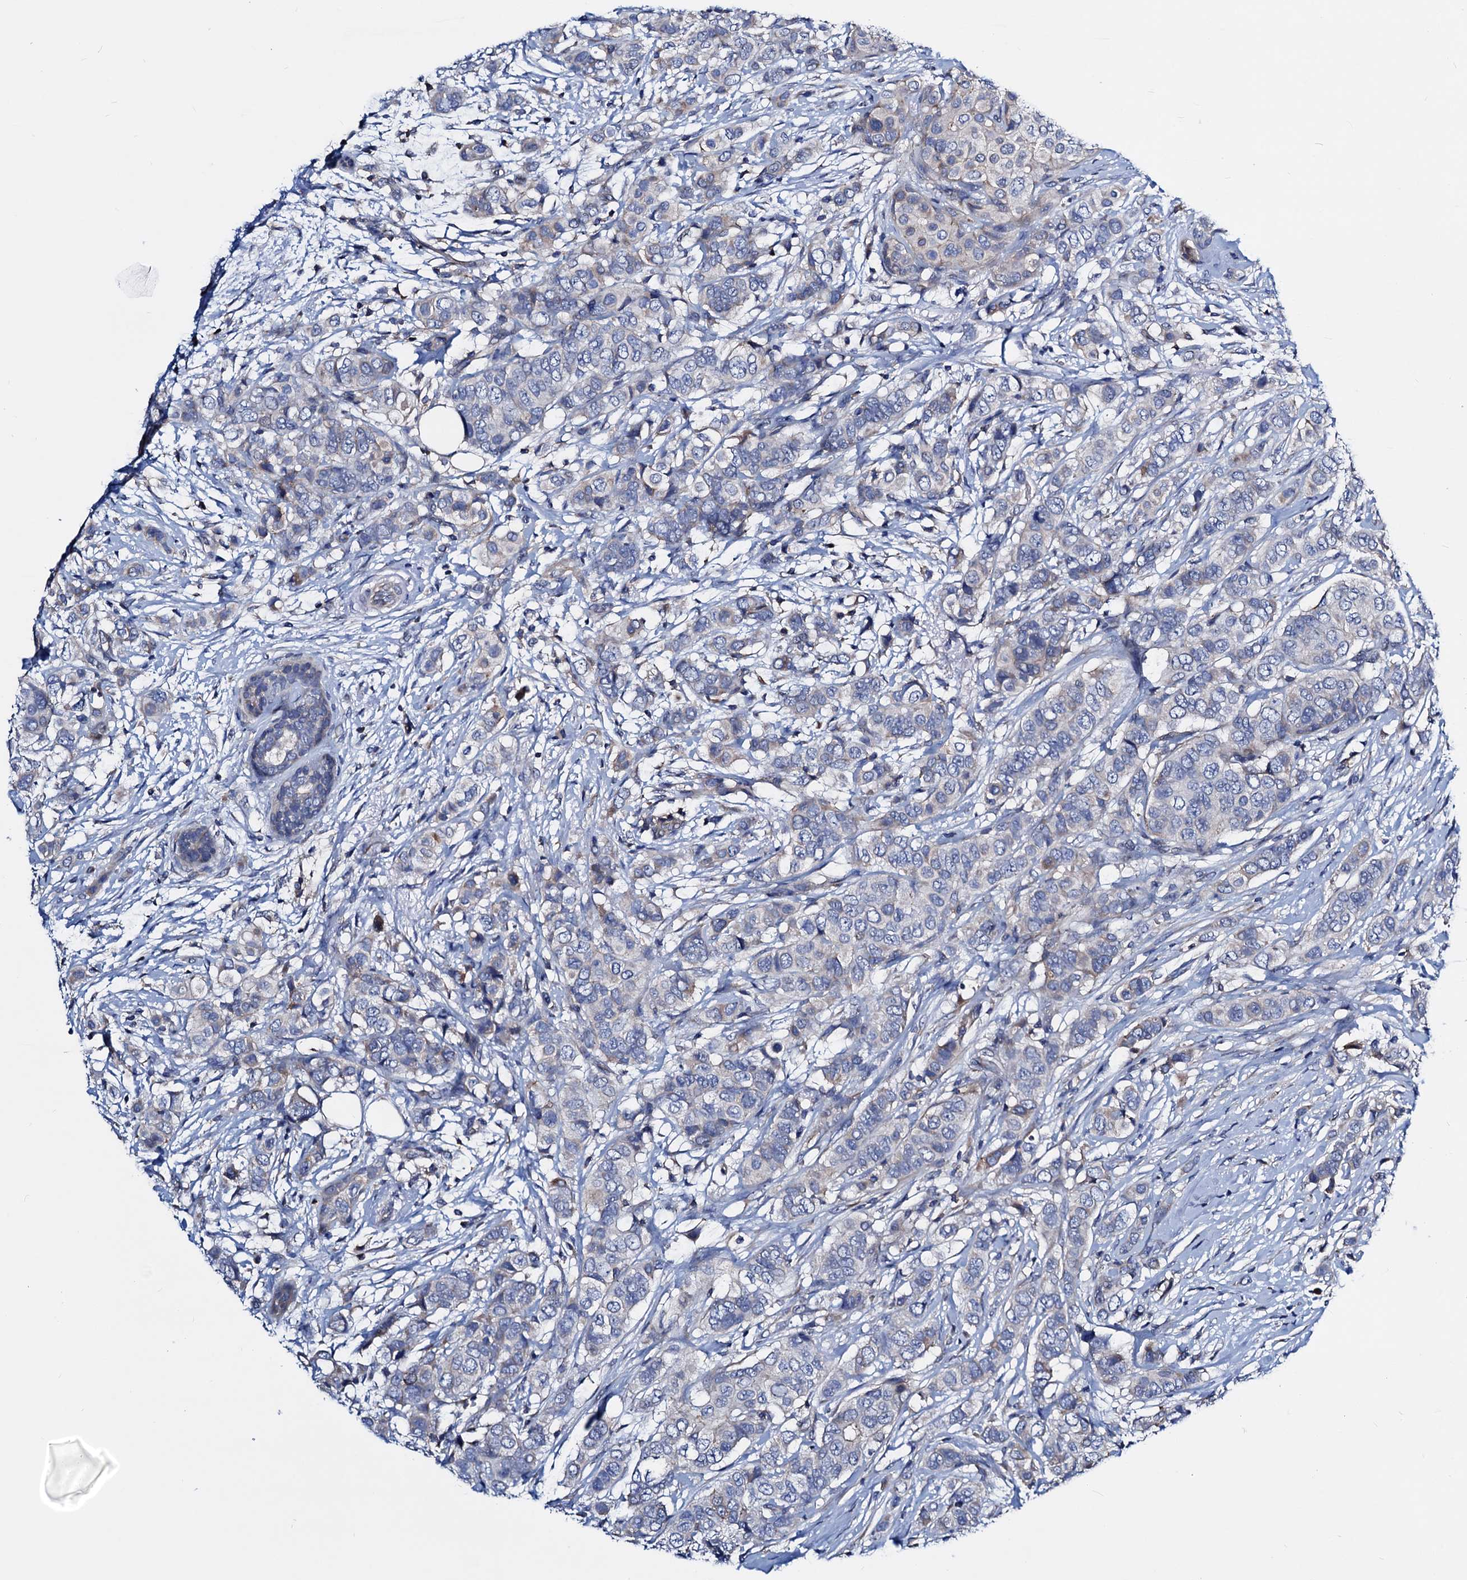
{"staining": {"intensity": "negative", "quantity": "none", "location": "none"}, "tissue": "breast cancer", "cell_type": "Tumor cells", "image_type": "cancer", "snomed": [{"axis": "morphology", "description": "Lobular carcinoma"}, {"axis": "topography", "description": "Breast"}], "caption": "Lobular carcinoma (breast) was stained to show a protein in brown. There is no significant positivity in tumor cells.", "gene": "GCOM1", "patient": {"sex": "female", "age": 51}}